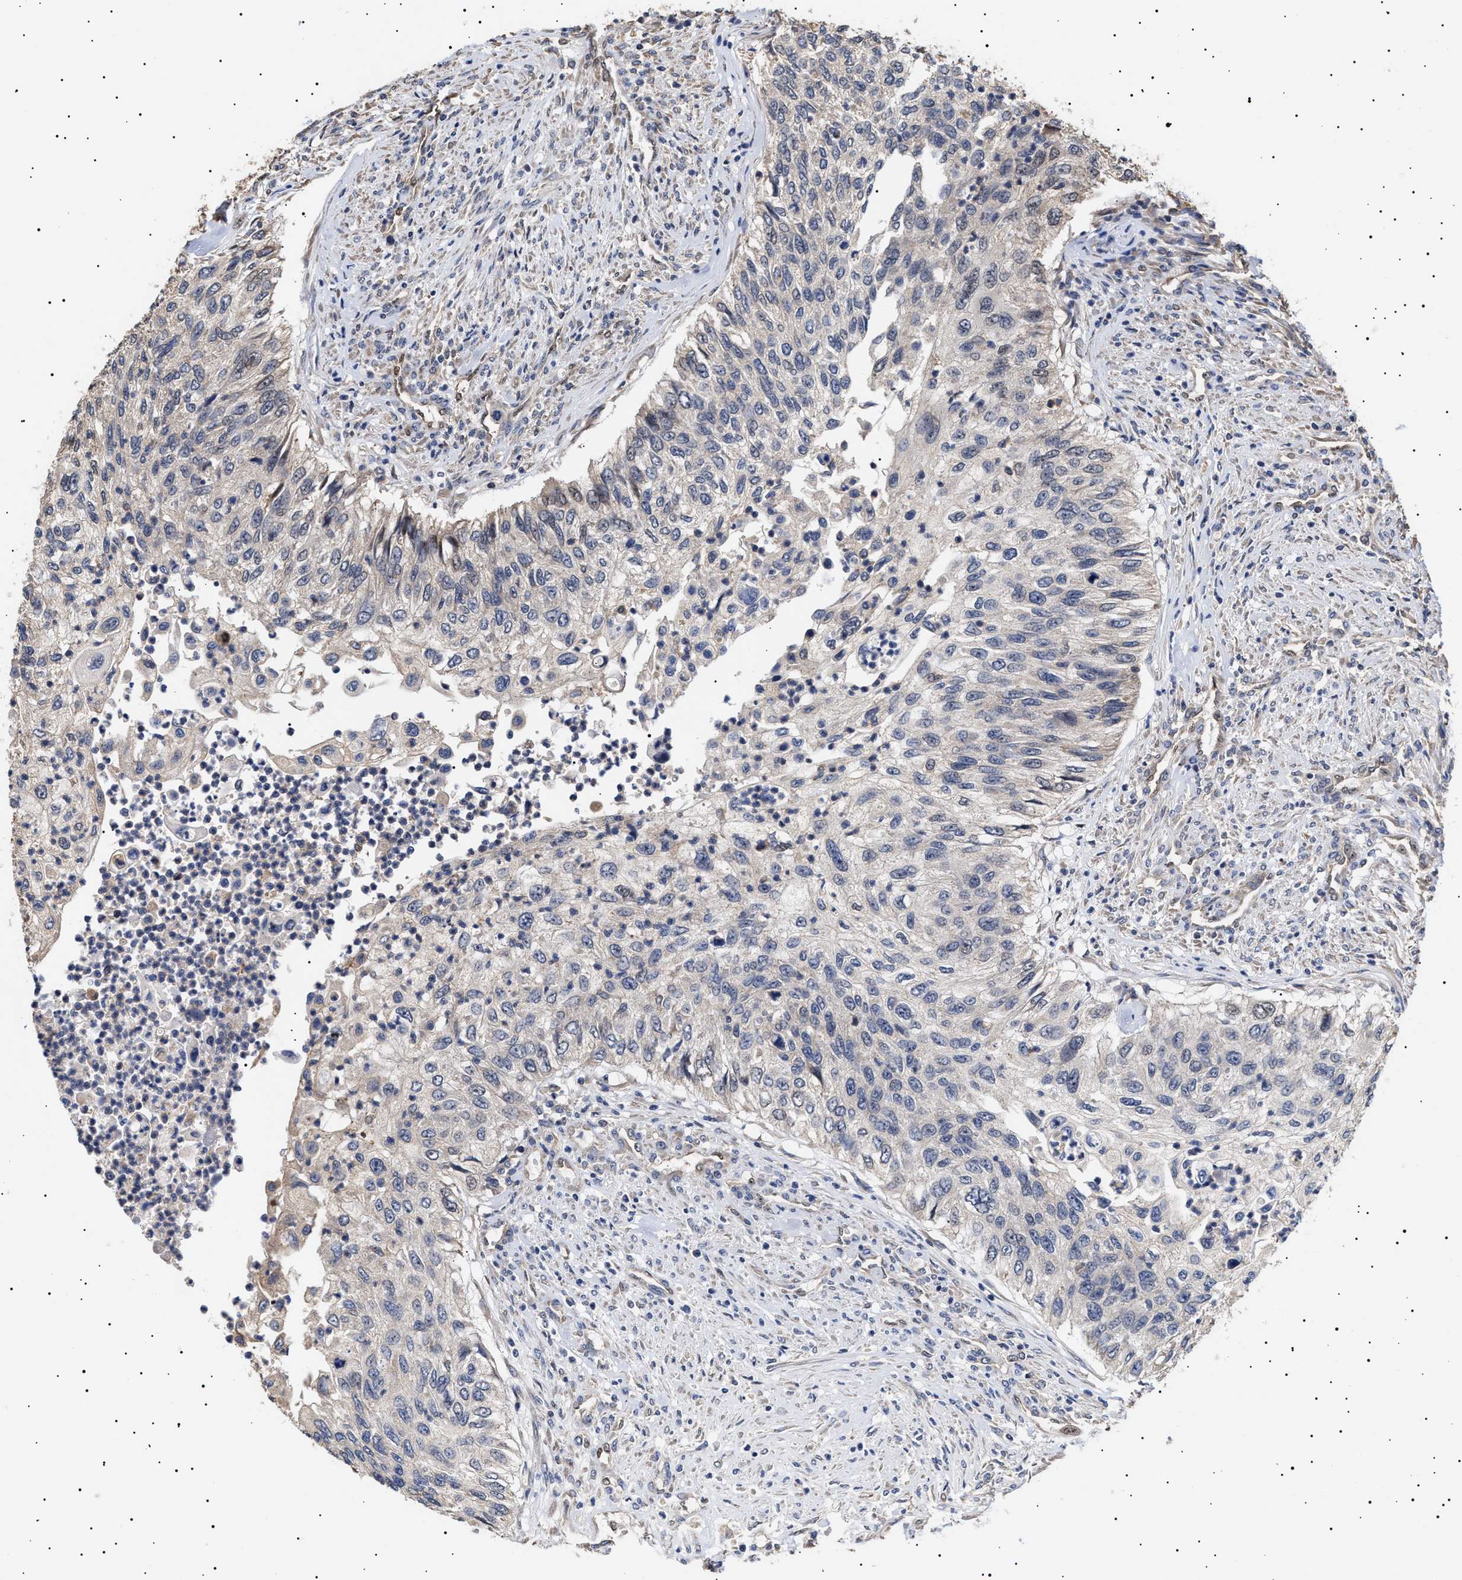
{"staining": {"intensity": "negative", "quantity": "none", "location": "none"}, "tissue": "urothelial cancer", "cell_type": "Tumor cells", "image_type": "cancer", "snomed": [{"axis": "morphology", "description": "Urothelial carcinoma, High grade"}, {"axis": "topography", "description": "Urinary bladder"}], "caption": "This is a photomicrograph of IHC staining of urothelial cancer, which shows no staining in tumor cells.", "gene": "KRBA1", "patient": {"sex": "female", "age": 60}}